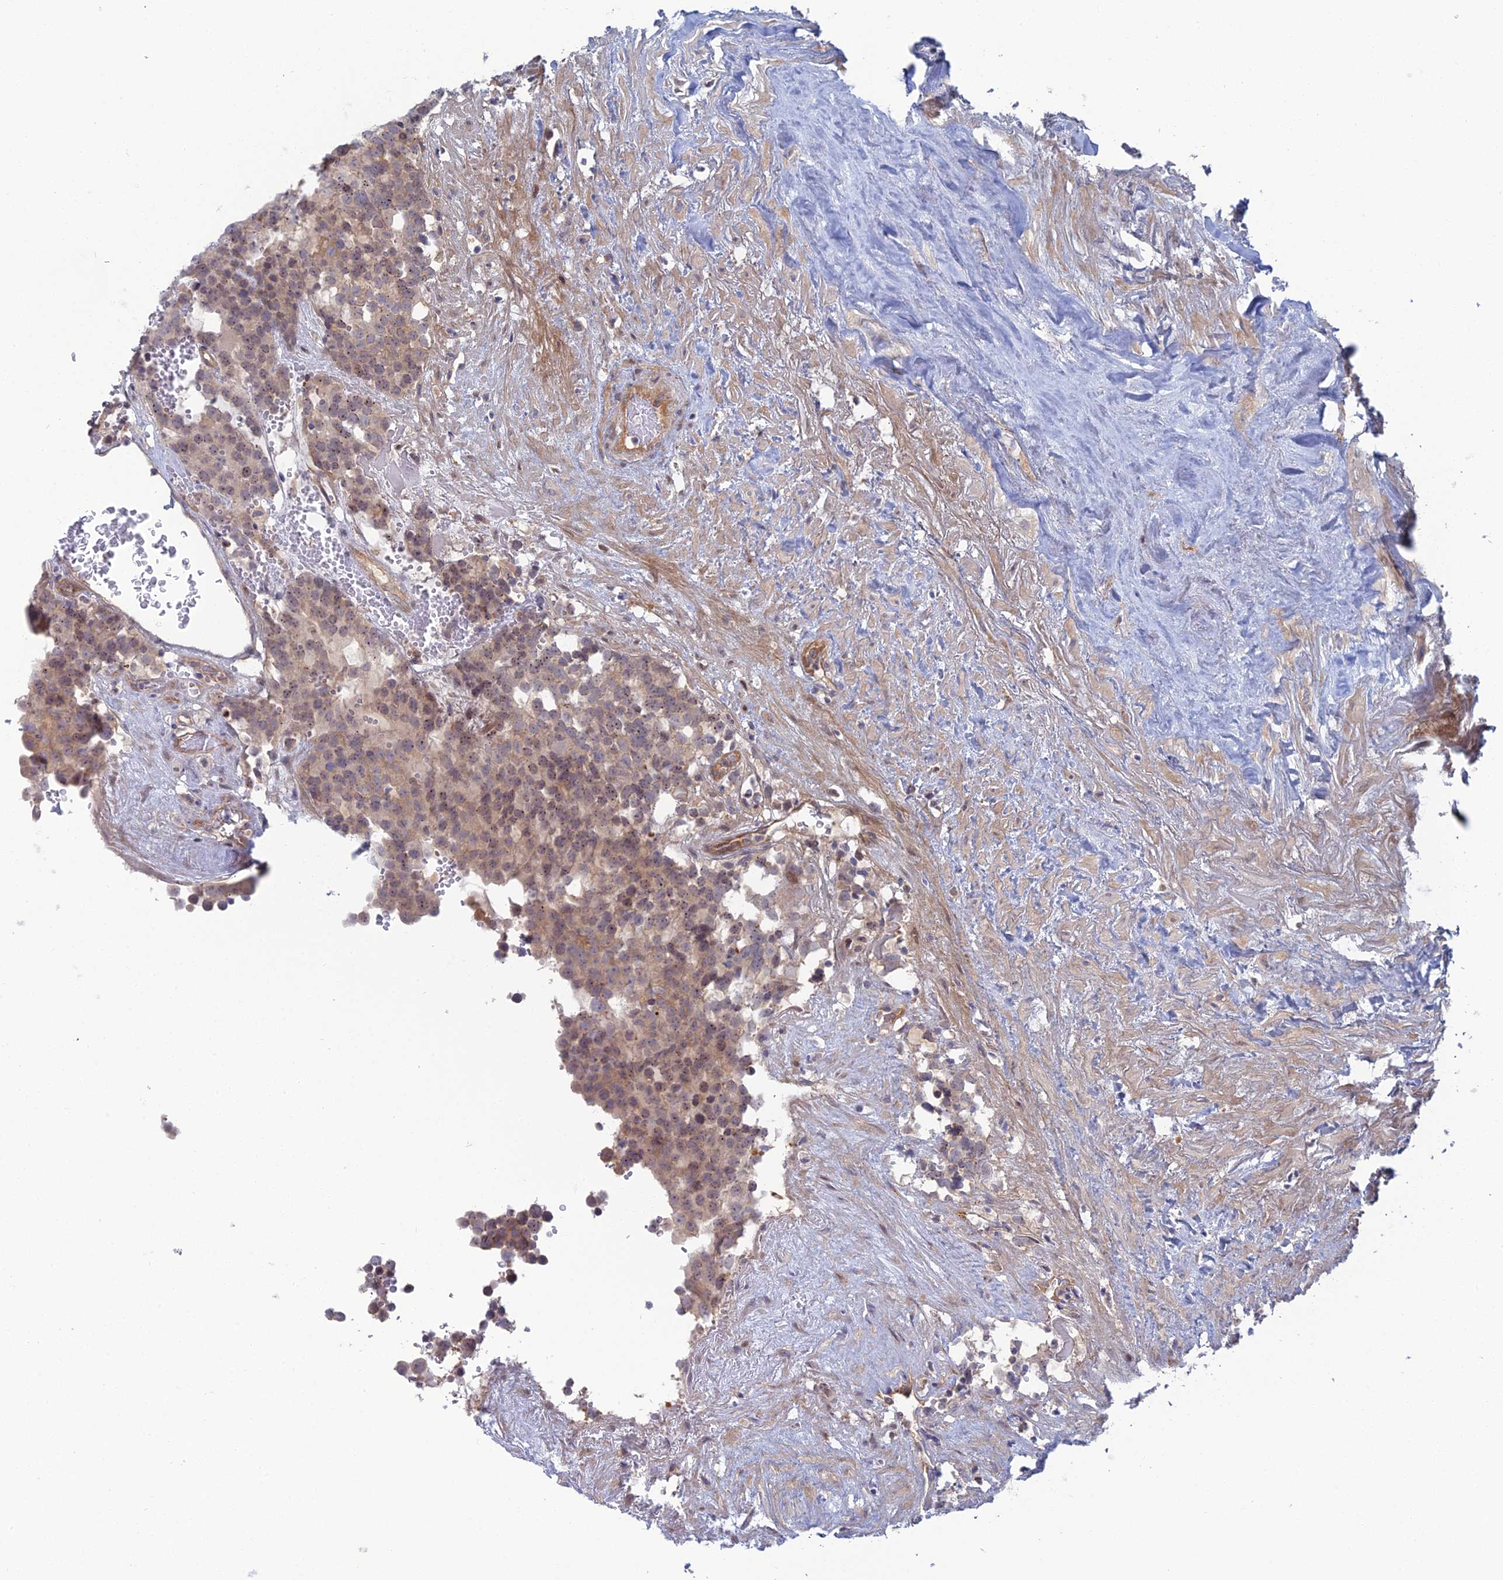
{"staining": {"intensity": "weak", "quantity": ">75%", "location": "nuclear"}, "tissue": "testis cancer", "cell_type": "Tumor cells", "image_type": "cancer", "snomed": [{"axis": "morphology", "description": "Seminoma, NOS"}, {"axis": "topography", "description": "Testis"}], "caption": "IHC (DAB (3,3'-diaminobenzidine)) staining of human seminoma (testis) displays weak nuclear protein expression in about >75% of tumor cells.", "gene": "ABHD1", "patient": {"sex": "male", "age": 71}}